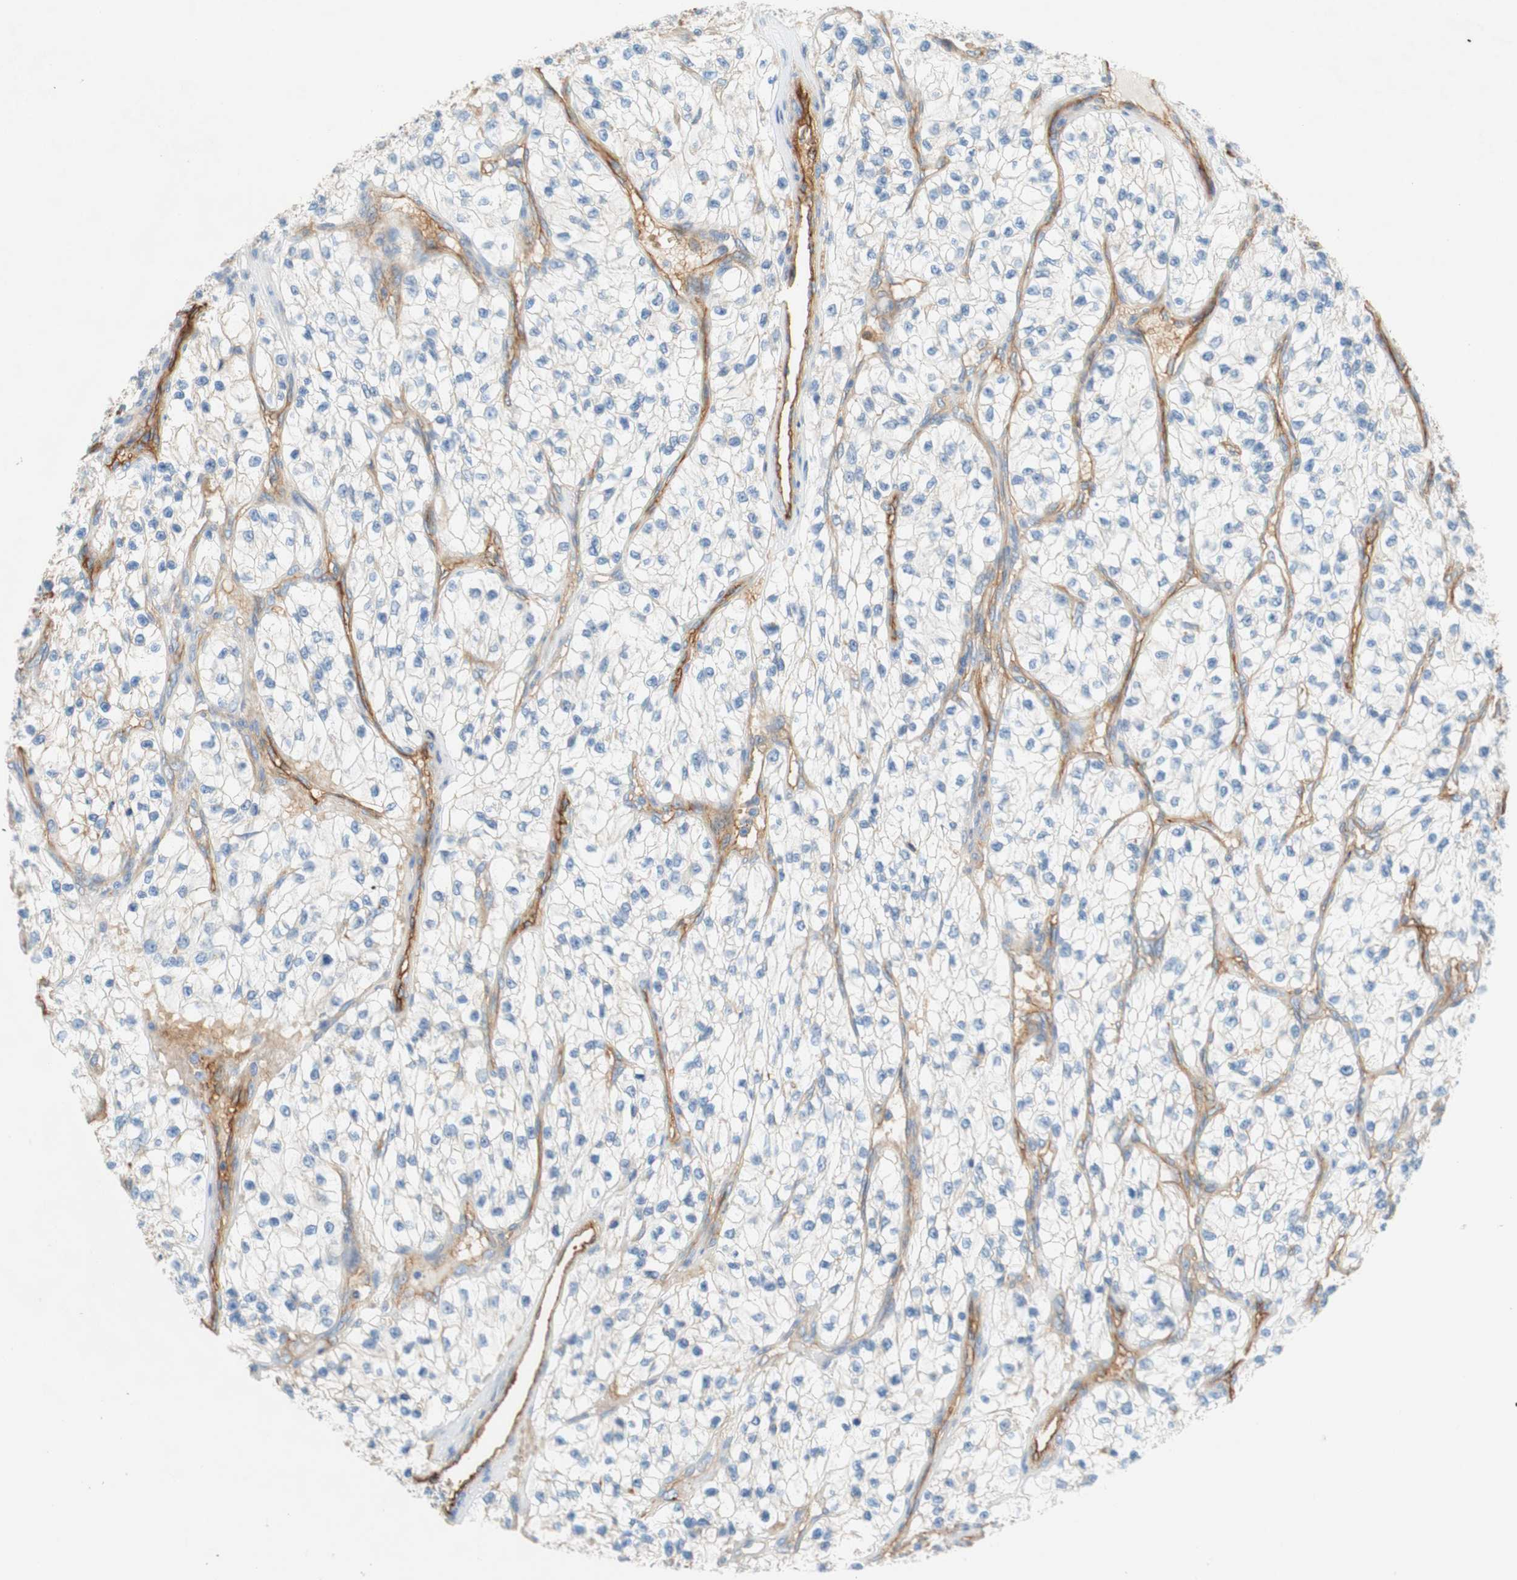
{"staining": {"intensity": "weak", "quantity": "<25%", "location": "cytoplasmic/membranous"}, "tissue": "renal cancer", "cell_type": "Tumor cells", "image_type": "cancer", "snomed": [{"axis": "morphology", "description": "Adenocarcinoma, NOS"}, {"axis": "topography", "description": "Kidney"}], "caption": "A histopathology image of renal adenocarcinoma stained for a protein demonstrates no brown staining in tumor cells.", "gene": "STOM", "patient": {"sex": "female", "age": 57}}